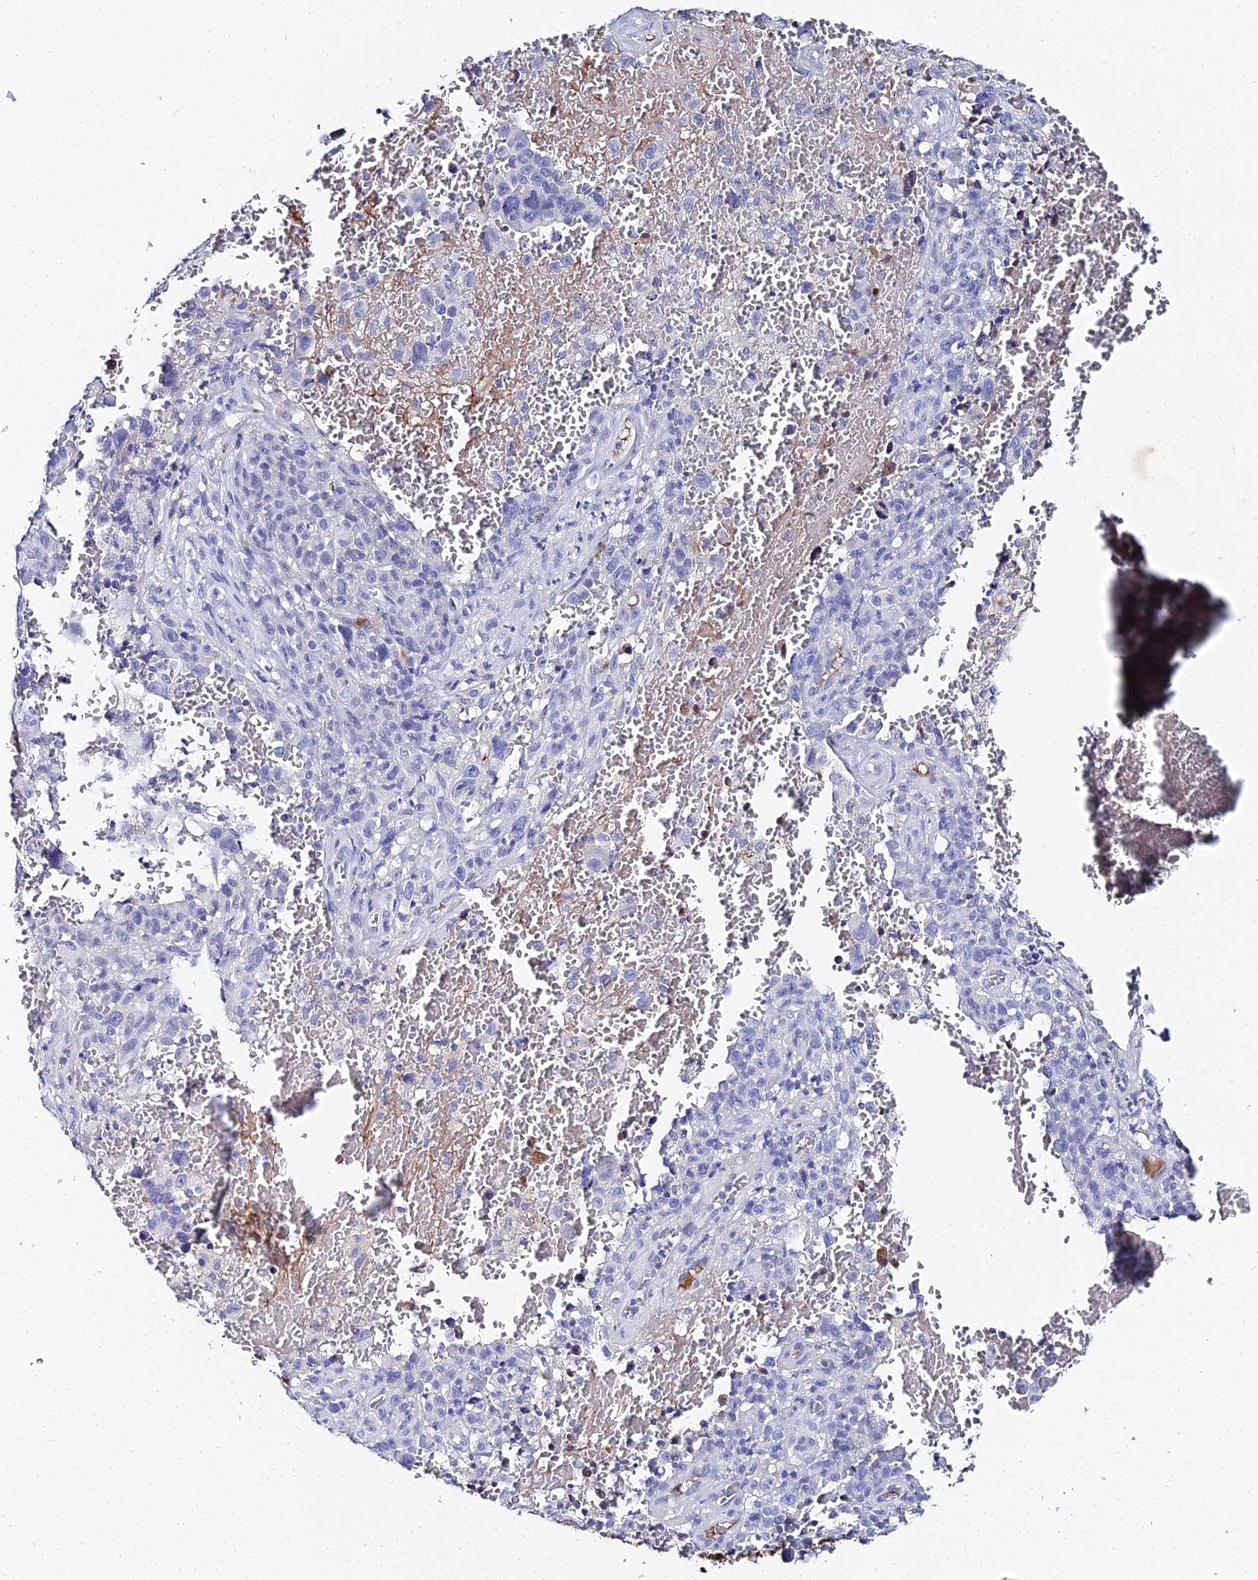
{"staining": {"intensity": "negative", "quantity": "none", "location": "none"}, "tissue": "melanoma", "cell_type": "Tumor cells", "image_type": "cancer", "snomed": [{"axis": "morphology", "description": "Malignant melanoma, NOS"}, {"axis": "topography", "description": "Skin"}], "caption": "Immunohistochemistry (IHC) micrograph of neoplastic tissue: human malignant melanoma stained with DAB reveals no significant protein expression in tumor cells. Brightfield microscopy of IHC stained with DAB (brown) and hematoxylin (blue), captured at high magnification.", "gene": "KRT17", "patient": {"sex": "female", "age": 82}}